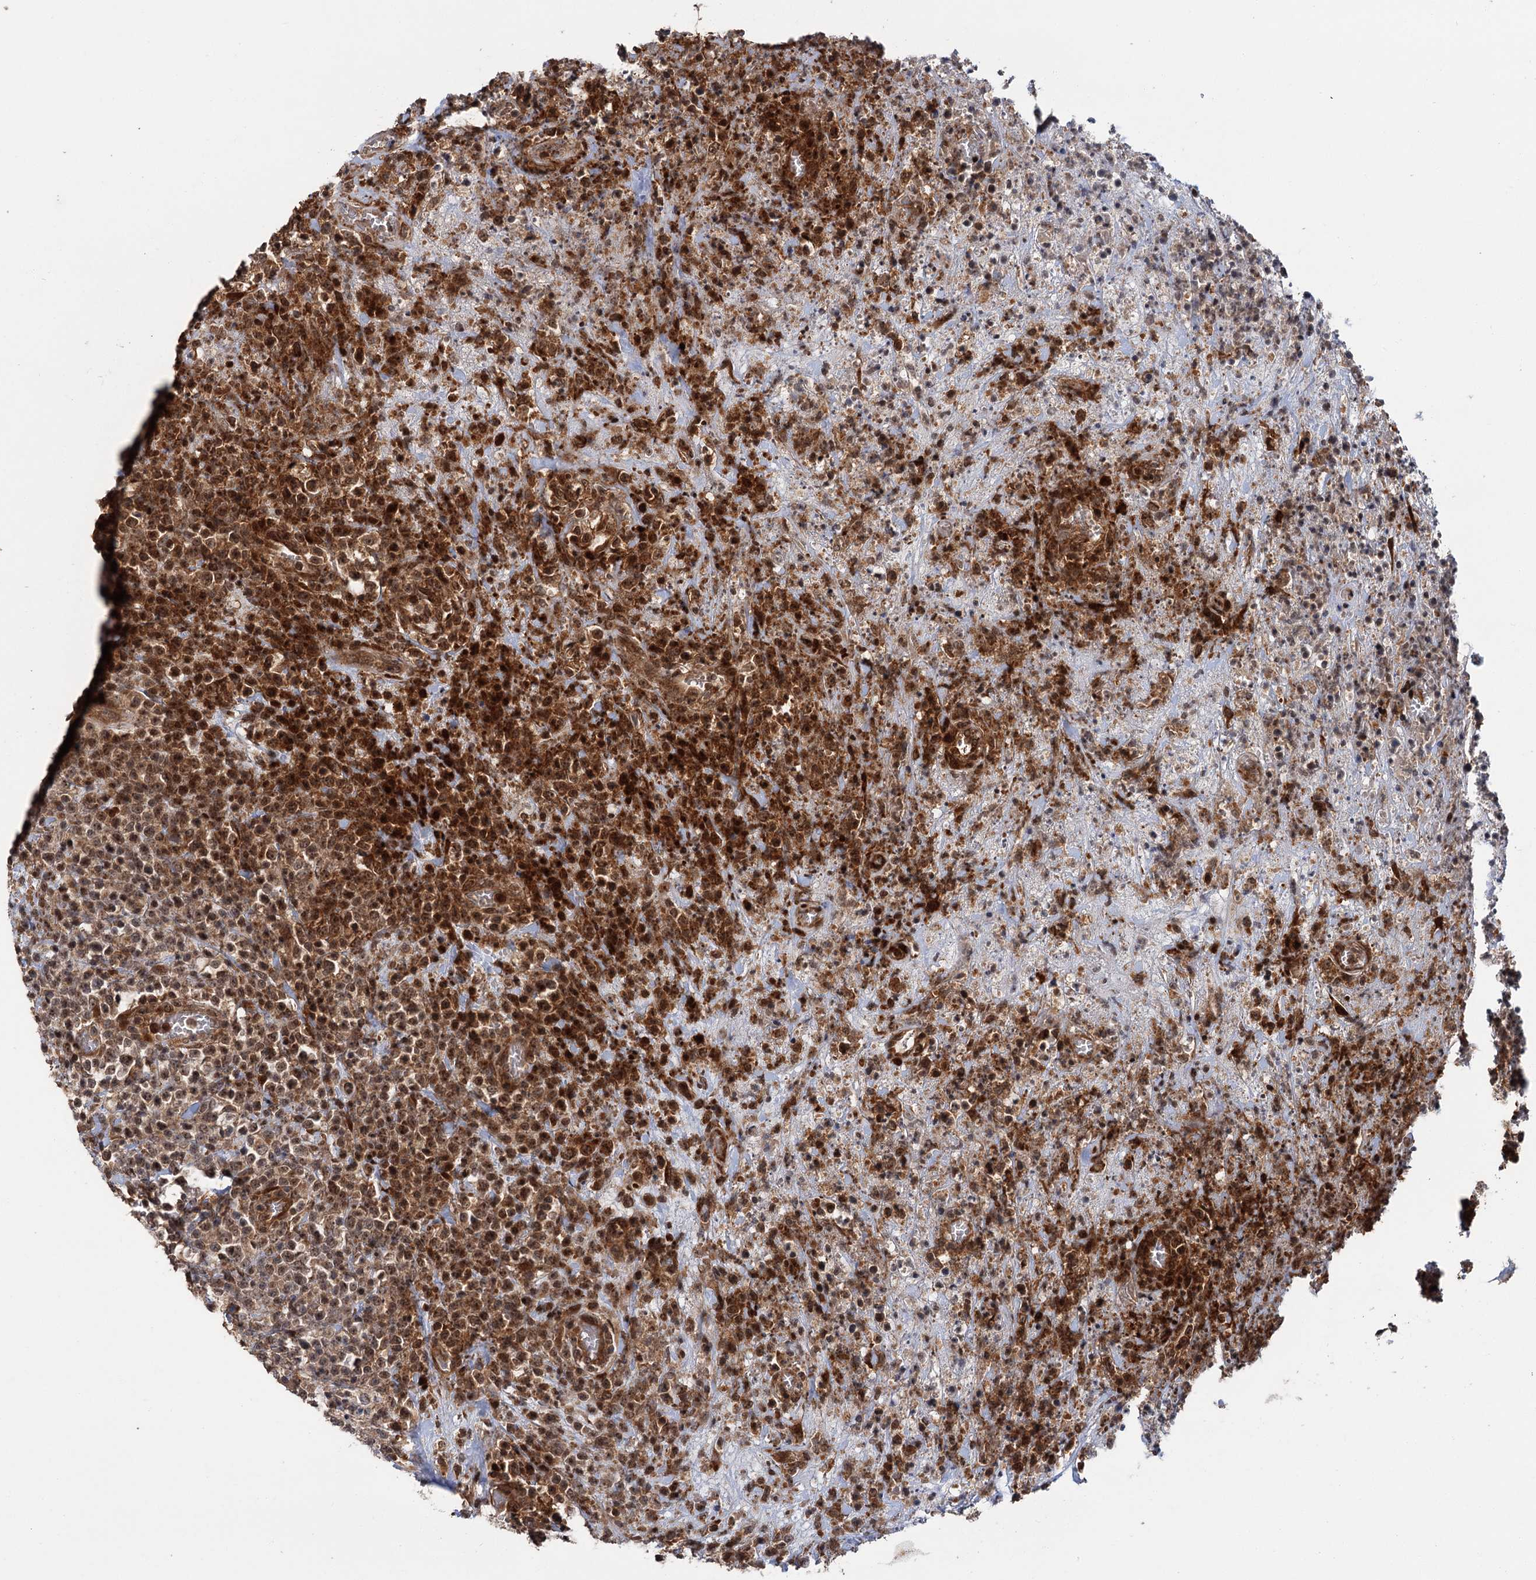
{"staining": {"intensity": "strong", "quantity": "25%-75%", "location": "cytoplasmic/membranous,nuclear"}, "tissue": "lymphoma", "cell_type": "Tumor cells", "image_type": "cancer", "snomed": [{"axis": "morphology", "description": "Malignant lymphoma, non-Hodgkin's type, High grade"}, {"axis": "topography", "description": "Colon"}], "caption": "Tumor cells show strong cytoplasmic/membranous and nuclear staining in approximately 25%-75% of cells in high-grade malignant lymphoma, non-Hodgkin's type.", "gene": "KANSL2", "patient": {"sex": "female", "age": 53}}